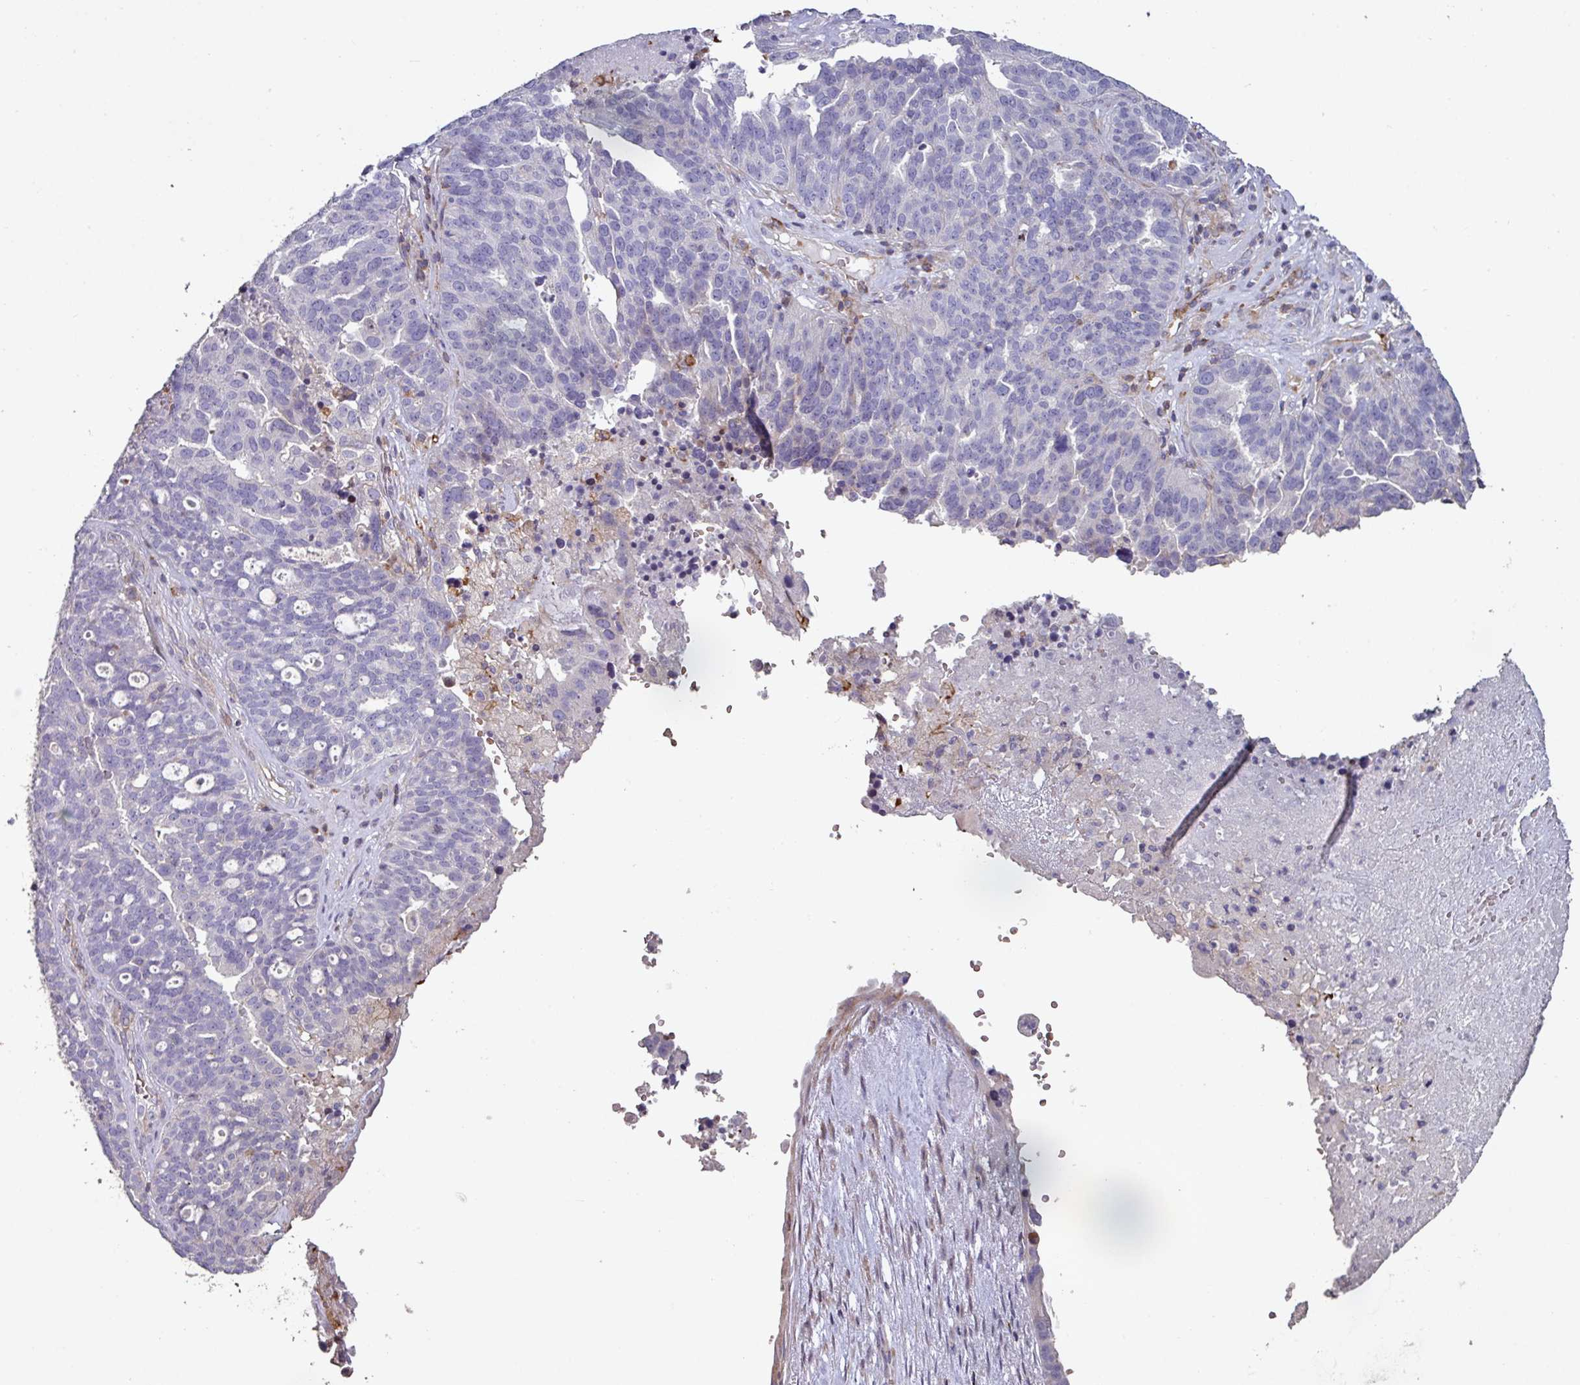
{"staining": {"intensity": "negative", "quantity": "none", "location": "none"}, "tissue": "ovarian cancer", "cell_type": "Tumor cells", "image_type": "cancer", "snomed": [{"axis": "morphology", "description": "Cystadenocarcinoma, serous, NOS"}, {"axis": "topography", "description": "Ovary"}], "caption": "Tumor cells are negative for brown protein staining in serous cystadenocarcinoma (ovarian).", "gene": "RPL23A", "patient": {"sex": "female", "age": 59}}